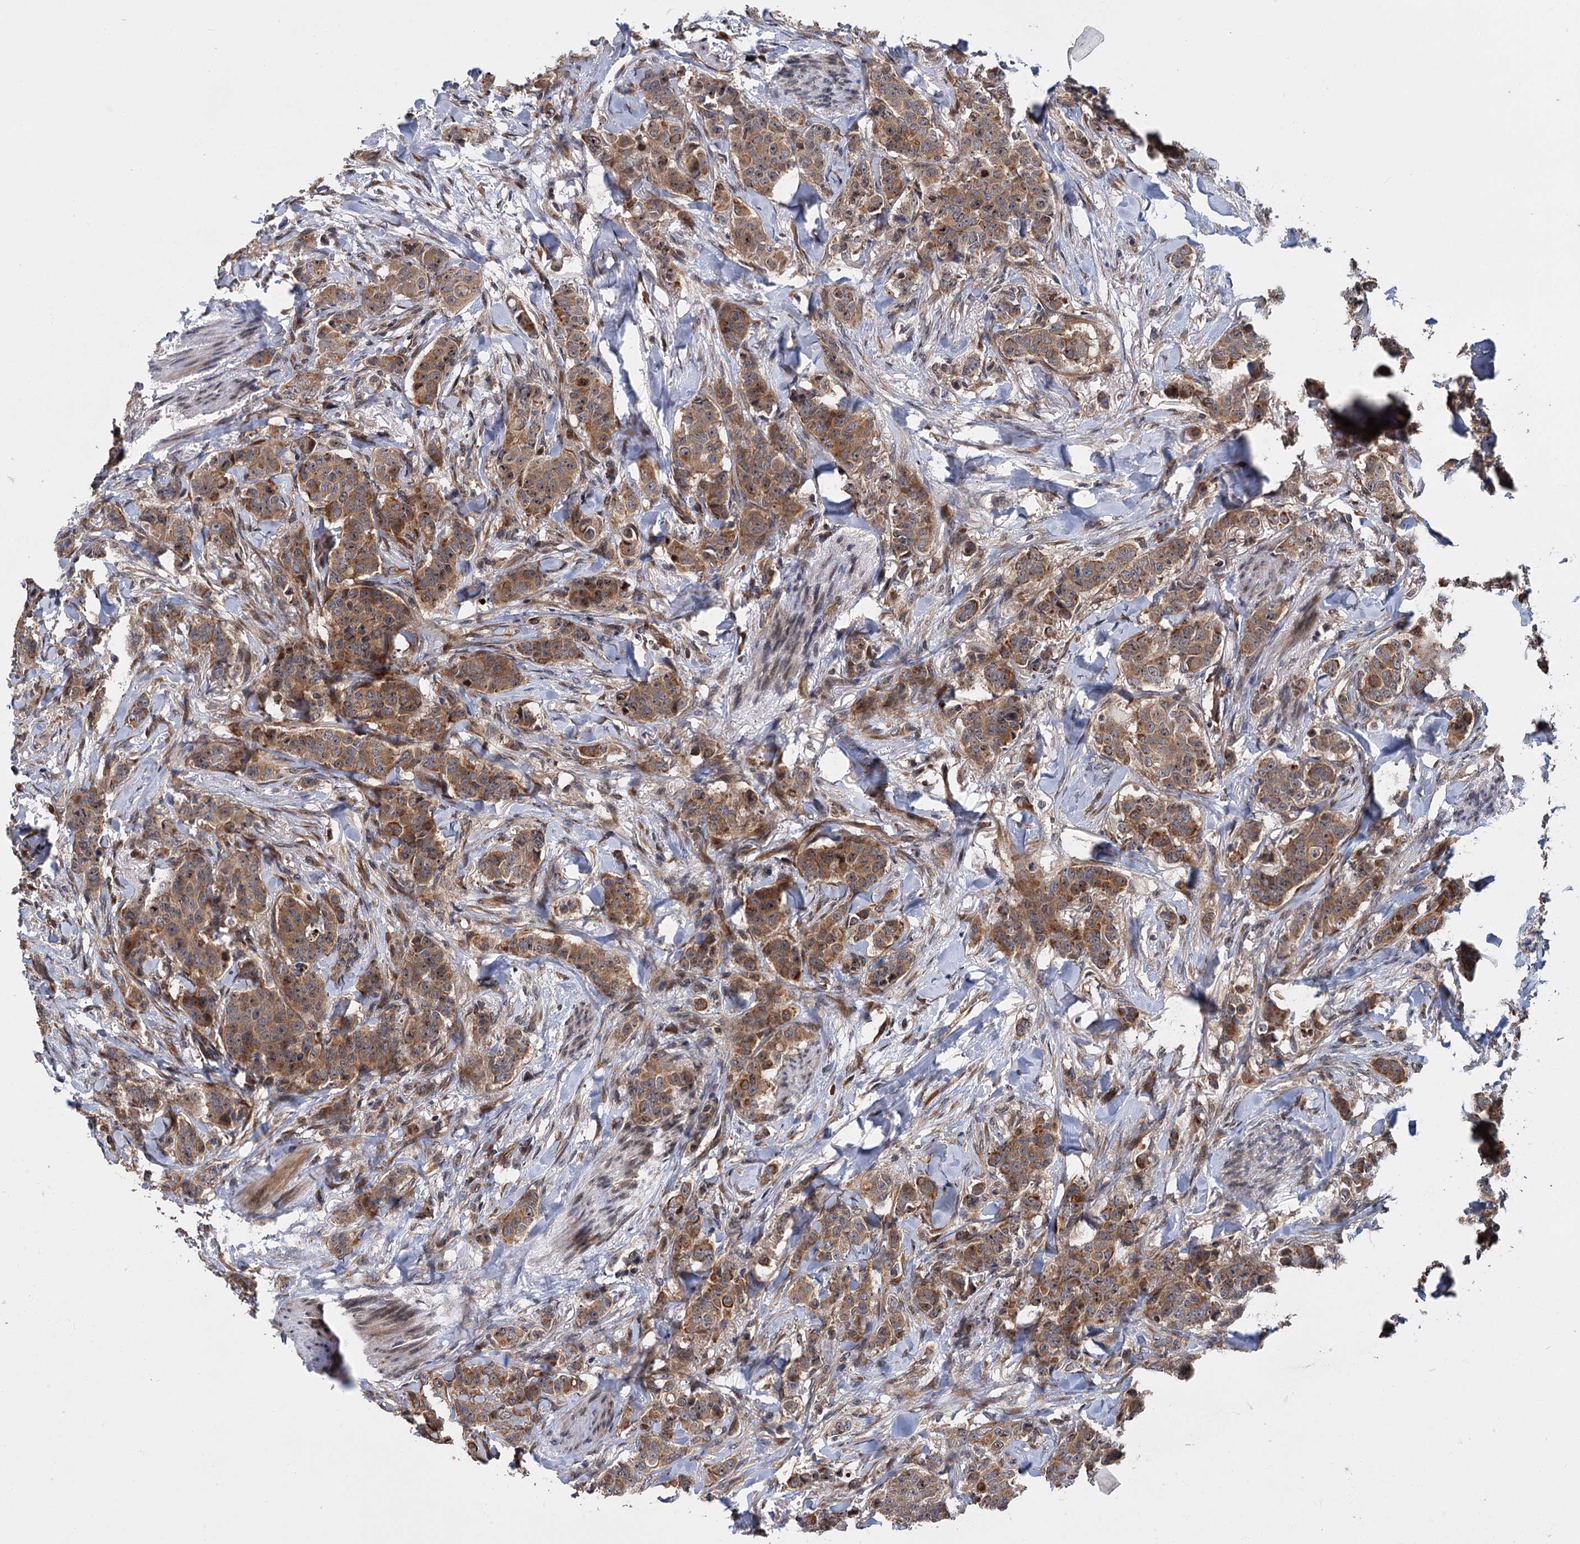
{"staining": {"intensity": "moderate", "quantity": ">75%", "location": "cytoplasmic/membranous"}, "tissue": "breast cancer", "cell_type": "Tumor cells", "image_type": "cancer", "snomed": [{"axis": "morphology", "description": "Duct carcinoma"}, {"axis": "topography", "description": "Breast"}], "caption": "Moderate cytoplasmic/membranous protein staining is appreciated in approximately >75% of tumor cells in intraductal carcinoma (breast). (brown staining indicates protein expression, while blue staining denotes nuclei).", "gene": "KANSL2", "patient": {"sex": "female", "age": 40}}